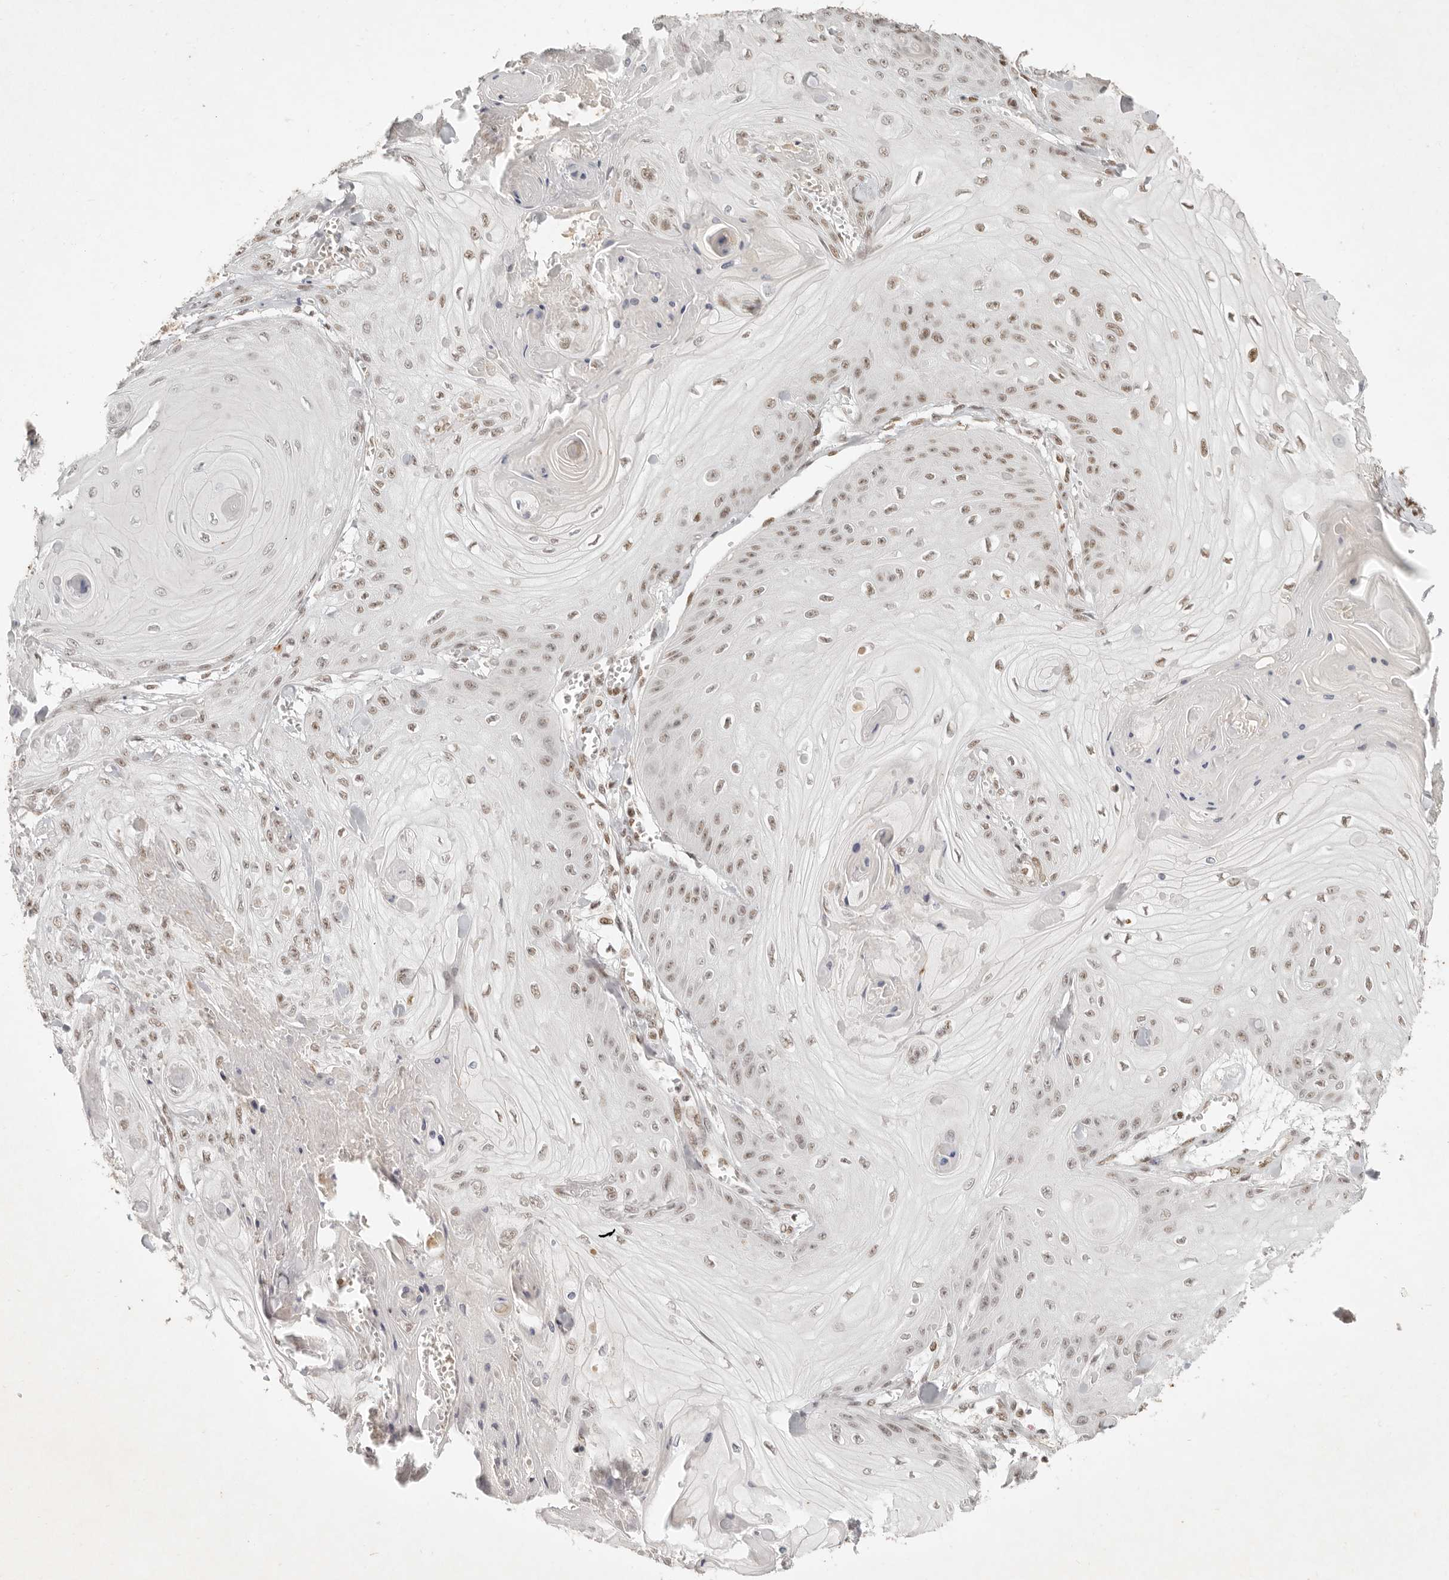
{"staining": {"intensity": "moderate", "quantity": ">75%", "location": "nuclear"}, "tissue": "skin cancer", "cell_type": "Tumor cells", "image_type": "cancer", "snomed": [{"axis": "morphology", "description": "Squamous cell carcinoma, NOS"}, {"axis": "topography", "description": "Skin"}], "caption": "Skin cancer stained with DAB (3,3'-diaminobenzidine) immunohistochemistry (IHC) demonstrates medium levels of moderate nuclear staining in about >75% of tumor cells. The staining was performed using DAB to visualize the protein expression in brown, while the nuclei were stained in blue with hematoxylin (Magnification: 20x).", "gene": "GABPA", "patient": {"sex": "male", "age": 74}}